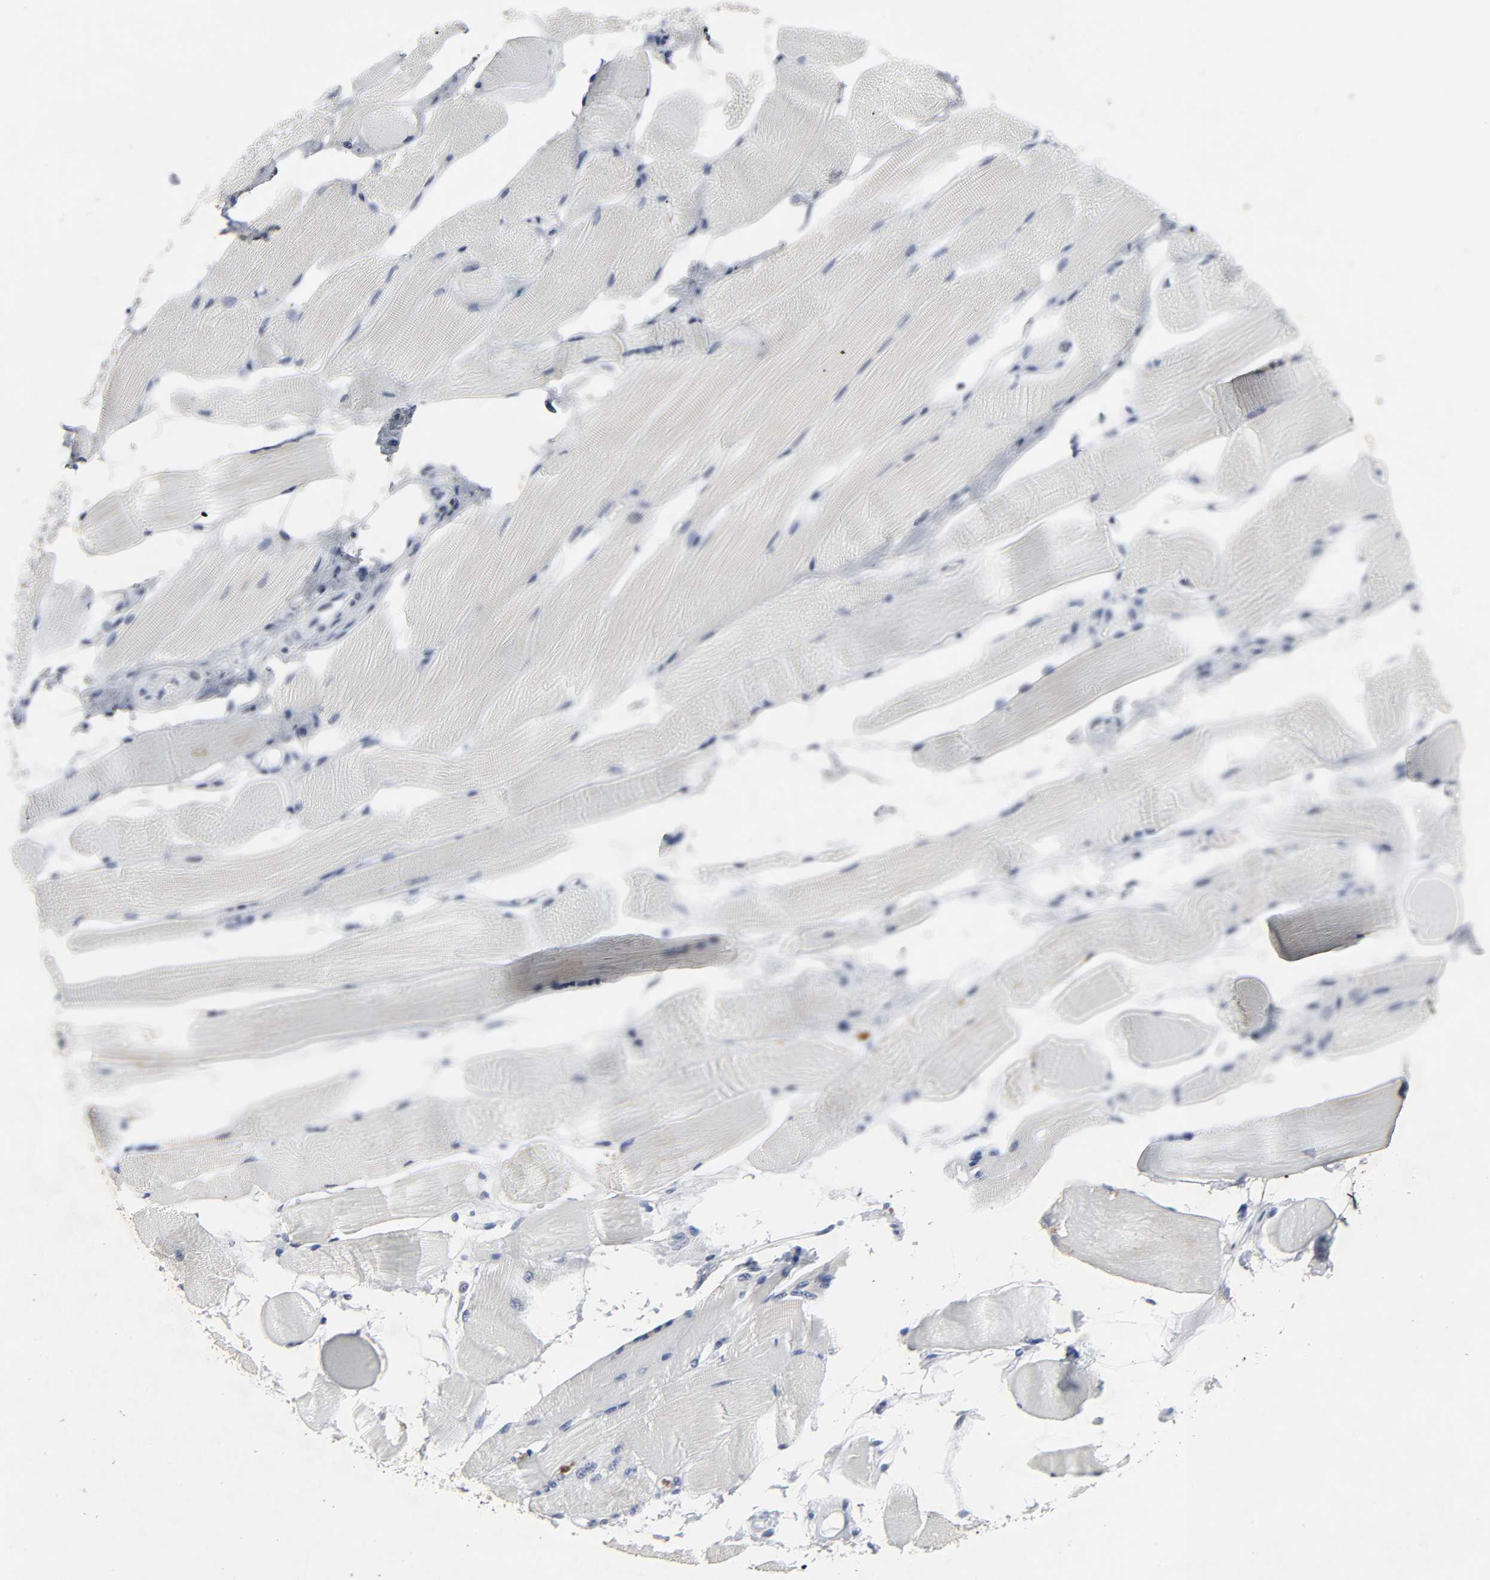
{"staining": {"intensity": "negative", "quantity": "none", "location": "none"}, "tissue": "skeletal muscle", "cell_type": "Myocytes", "image_type": "normal", "snomed": [{"axis": "morphology", "description": "Normal tissue, NOS"}, {"axis": "topography", "description": "Skeletal muscle"}, {"axis": "topography", "description": "Peripheral nerve tissue"}], "caption": "An immunohistochemistry (IHC) photomicrograph of benign skeletal muscle is shown. There is no staining in myocytes of skeletal muscle. (Stains: DAB immunohistochemistry (IHC) with hematoxylin counter stain, Microscopy: brightfield microscopy at high magnification).", "gene": "SALL2", "patient": {"sex": "female", "age": 84}}